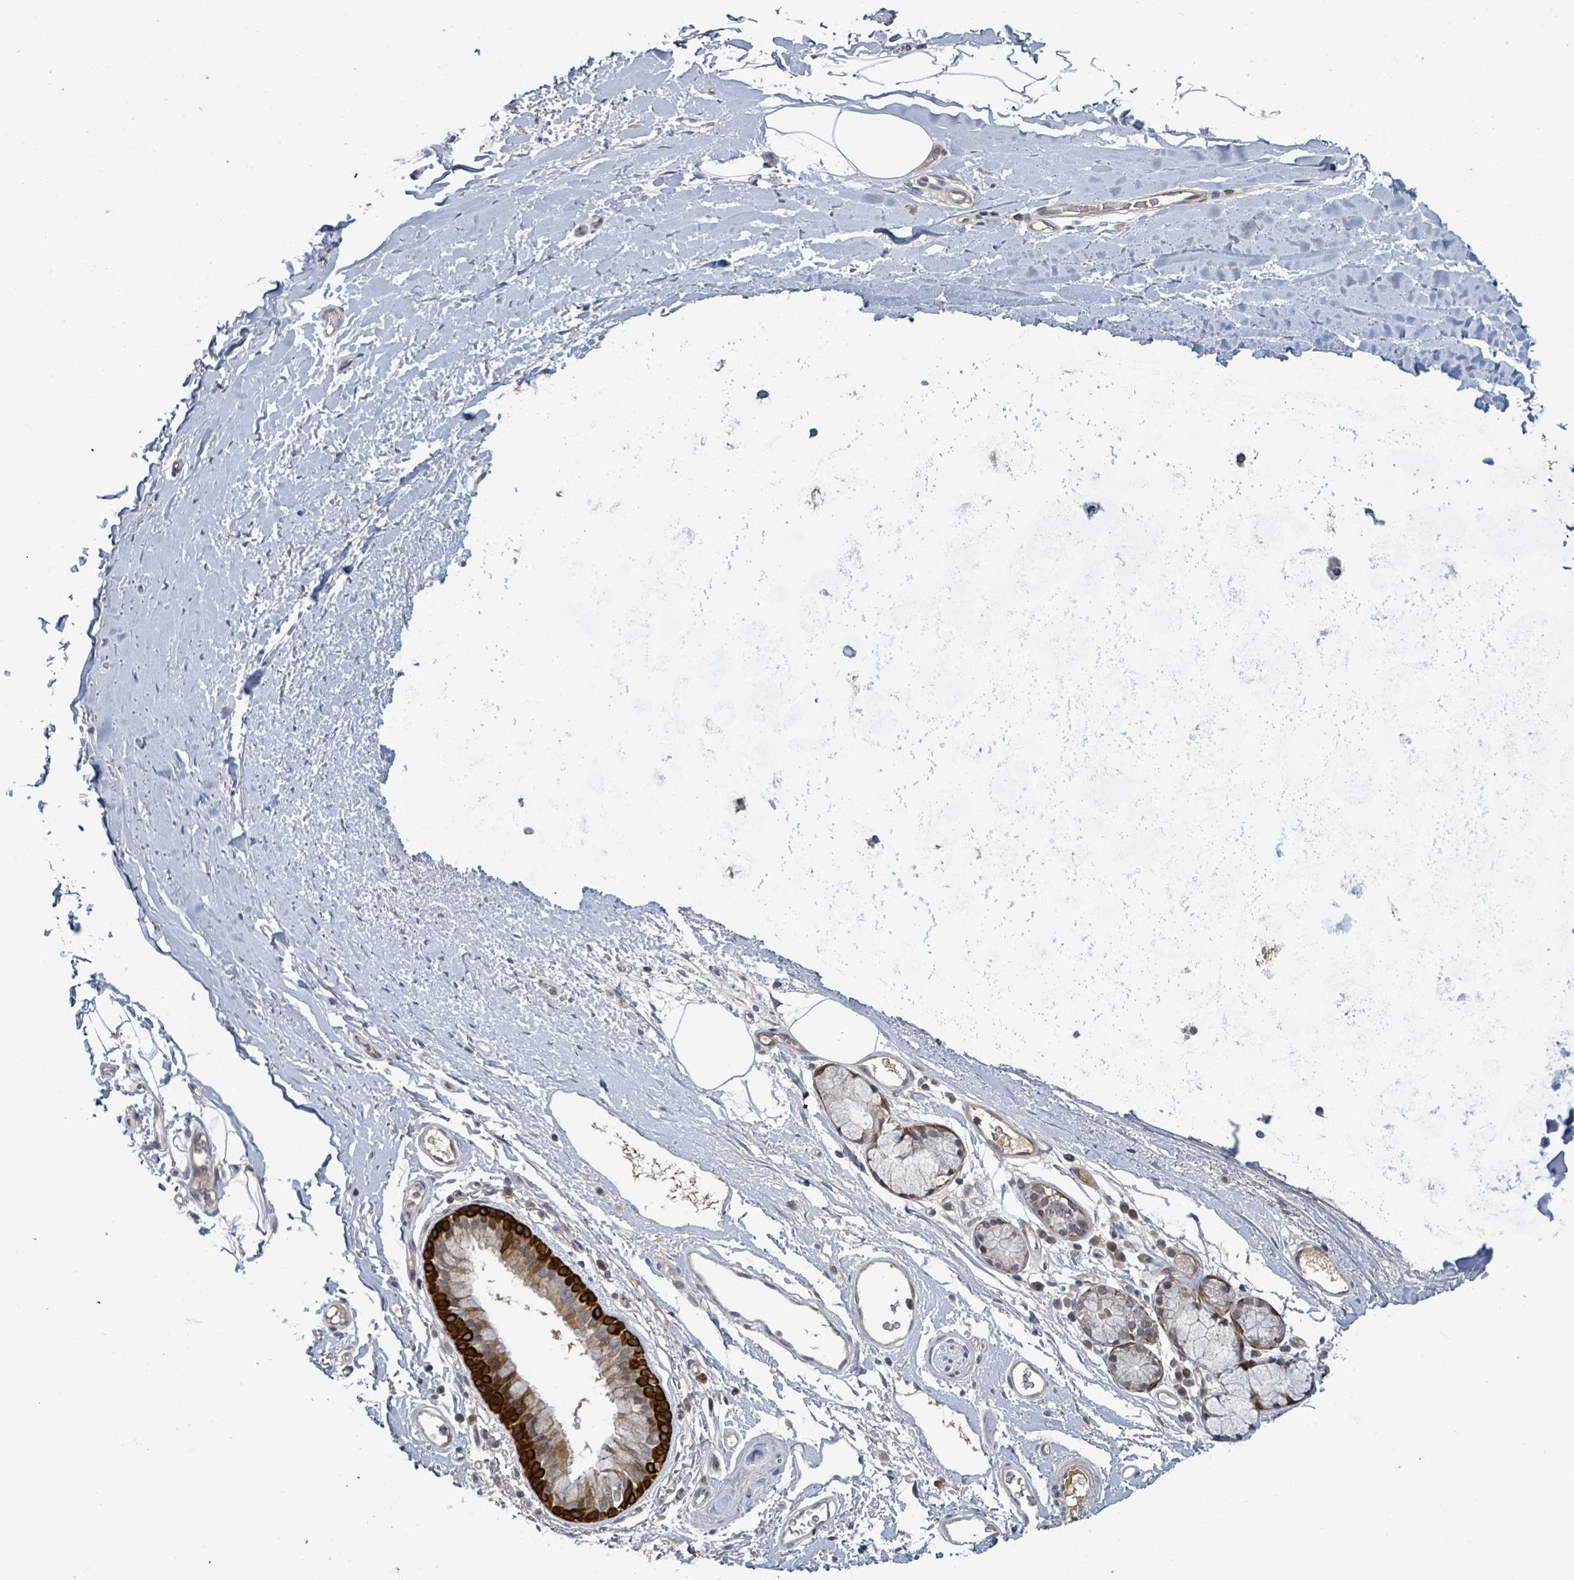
{"staining": {"intensity": "negative", "quantity": "none", "location": "none"}, "tissue": "adipose tissue", "cell_type": "Adipocytes", "image_type": "normal", "snomed": [{"axis": "morphology", "description": "Normal tissue, NOS"}, {"axis": "topography", "description": "Cartilage tissue"}, {"axis": "topography", "description": "Bronchus"}], "caption": "Adipose tissue stained for a protein using immunohistochemistry (IHC) demonstrates no positivity adipocytes.", "gene": "ITGA11", "patient": {"sex": "female", "age": 72}}